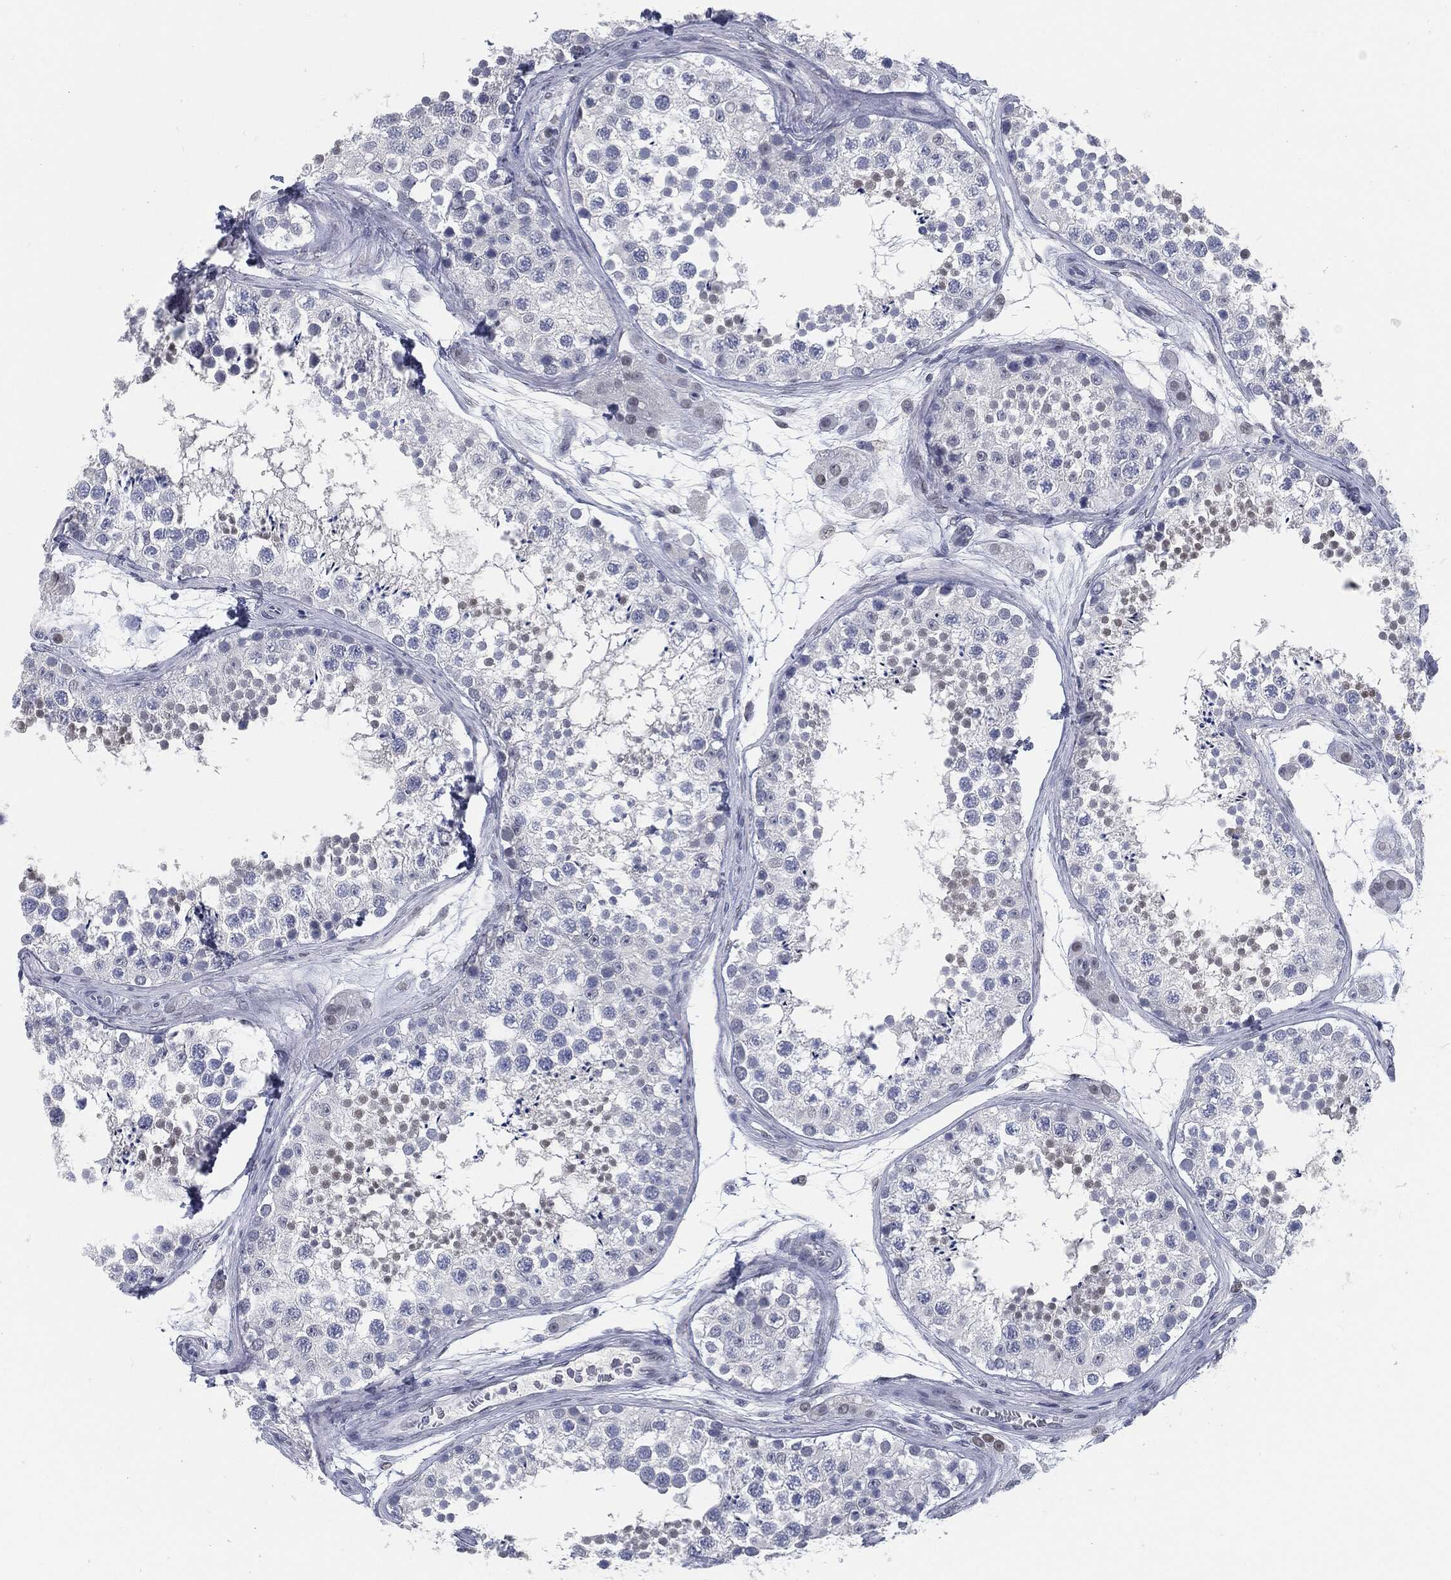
{"staining": {"intensity": "negative", "quantity": "none", "location": "none"}, "tissue": "testis", "cell_type": "Cells in seminiferous ducts", "image_type": "normal", "snomed": [{"axis": "morphology", "description": "Normal tissue, NOS"}, {"axis": "topography", "description": "Testis"}], "caption": "High power microscopy image of an immunohistochemistry (IHC) histopathology image of normal testis, revealing no significant staining in cells in seminiferous ducts.", "gene": "PROM1", "patient": {"sex": "male", "age": 41}}